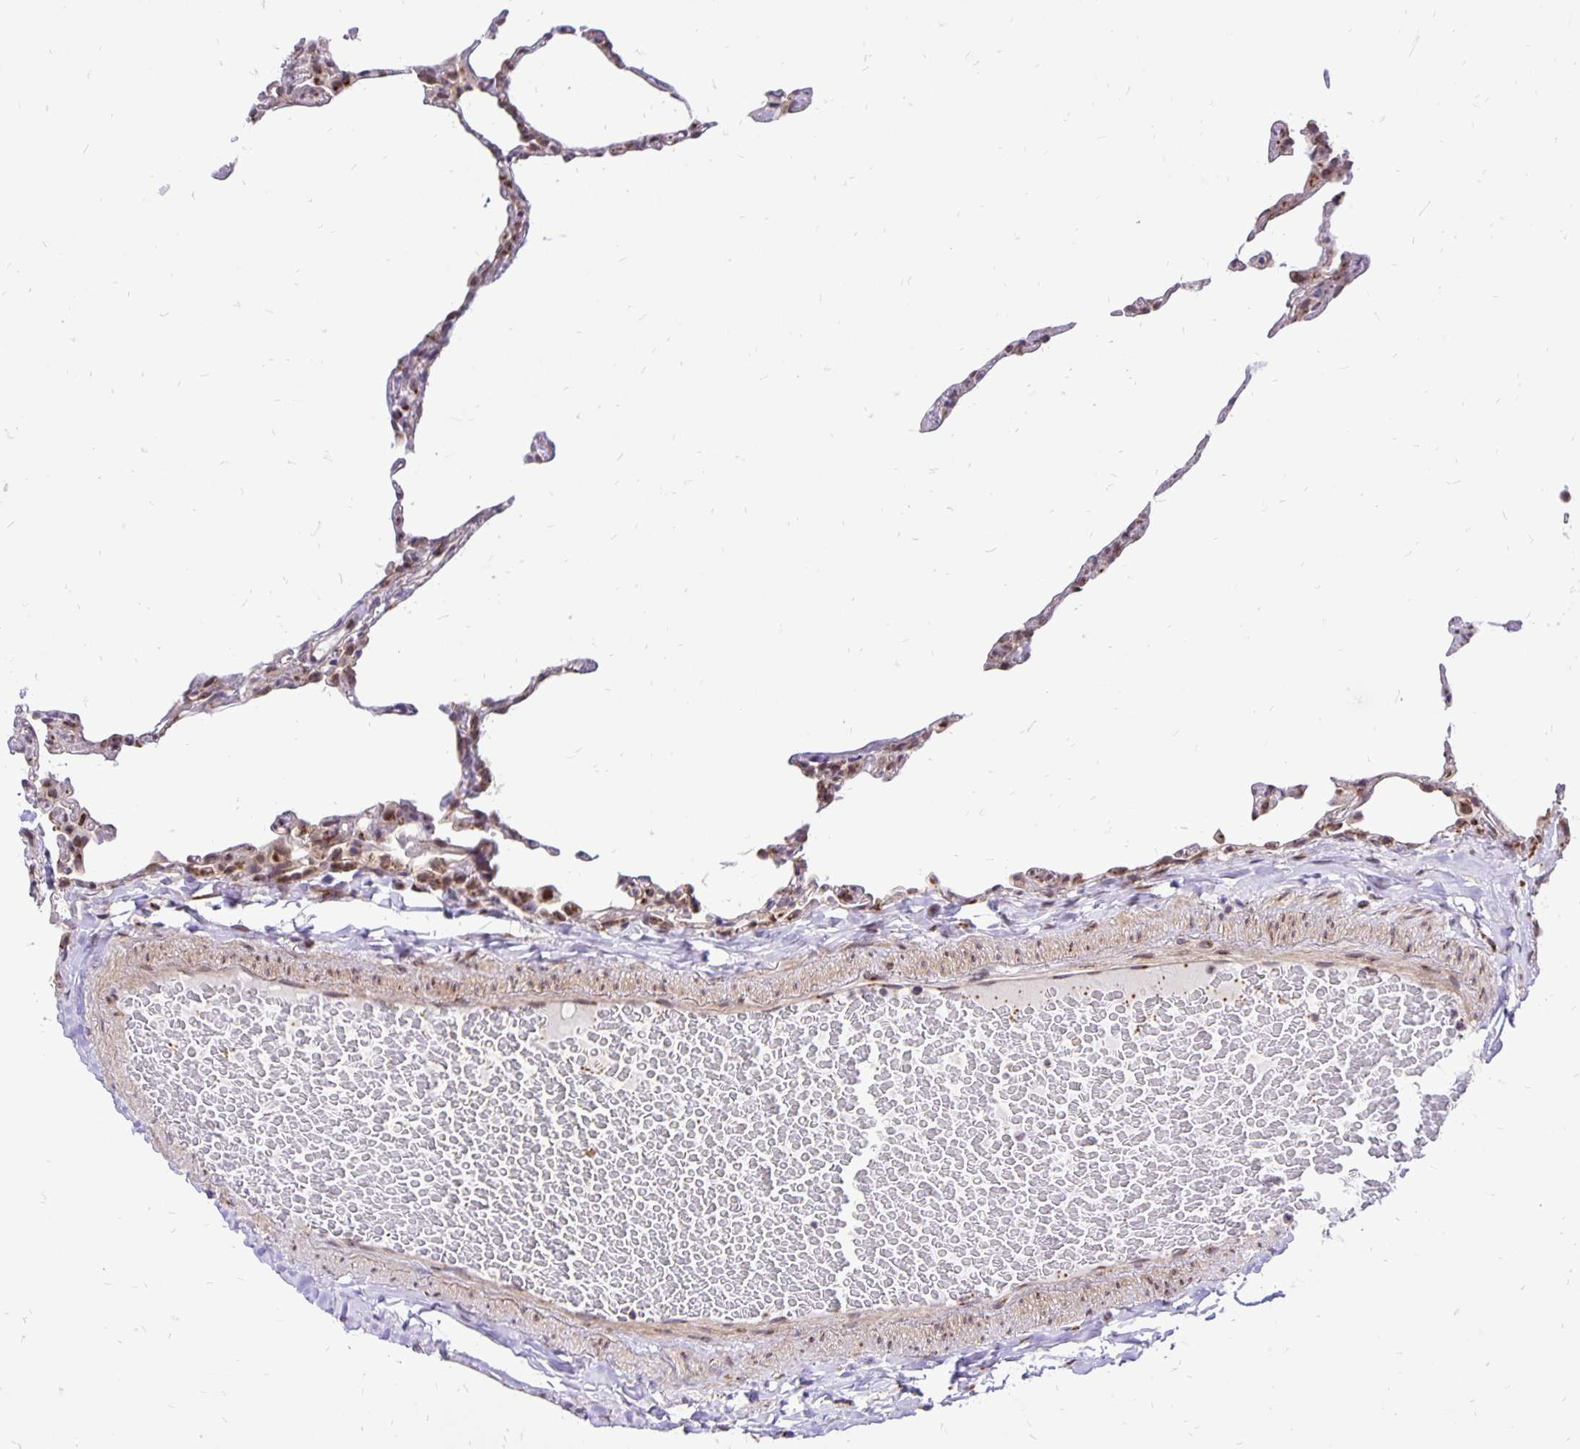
{"staining": {"intensity": "moderate", "quantity": "<25%", "location": "cytoplasmic/membranous"}, "tissue": "lung", "cell_type": "Alveolar cells", "image_type": "normal", "snomed": [{"axis": "morphology", "description": "Normal tissue, NOS"}, {"axis": "topography", "description": "Lung"}], "caption": "Brown immunohistochemical staining in benign lung demonstrates moderate cytoplasmic/membranous positivity in approximately <25% of alveolar cells. (DAB (3,3'-diaminobenzidine) IHC, brown staining for protein, blue staining for nuclei).", "gene": "GOLGA5", "patient": {"sex": "female", "age": 57}}